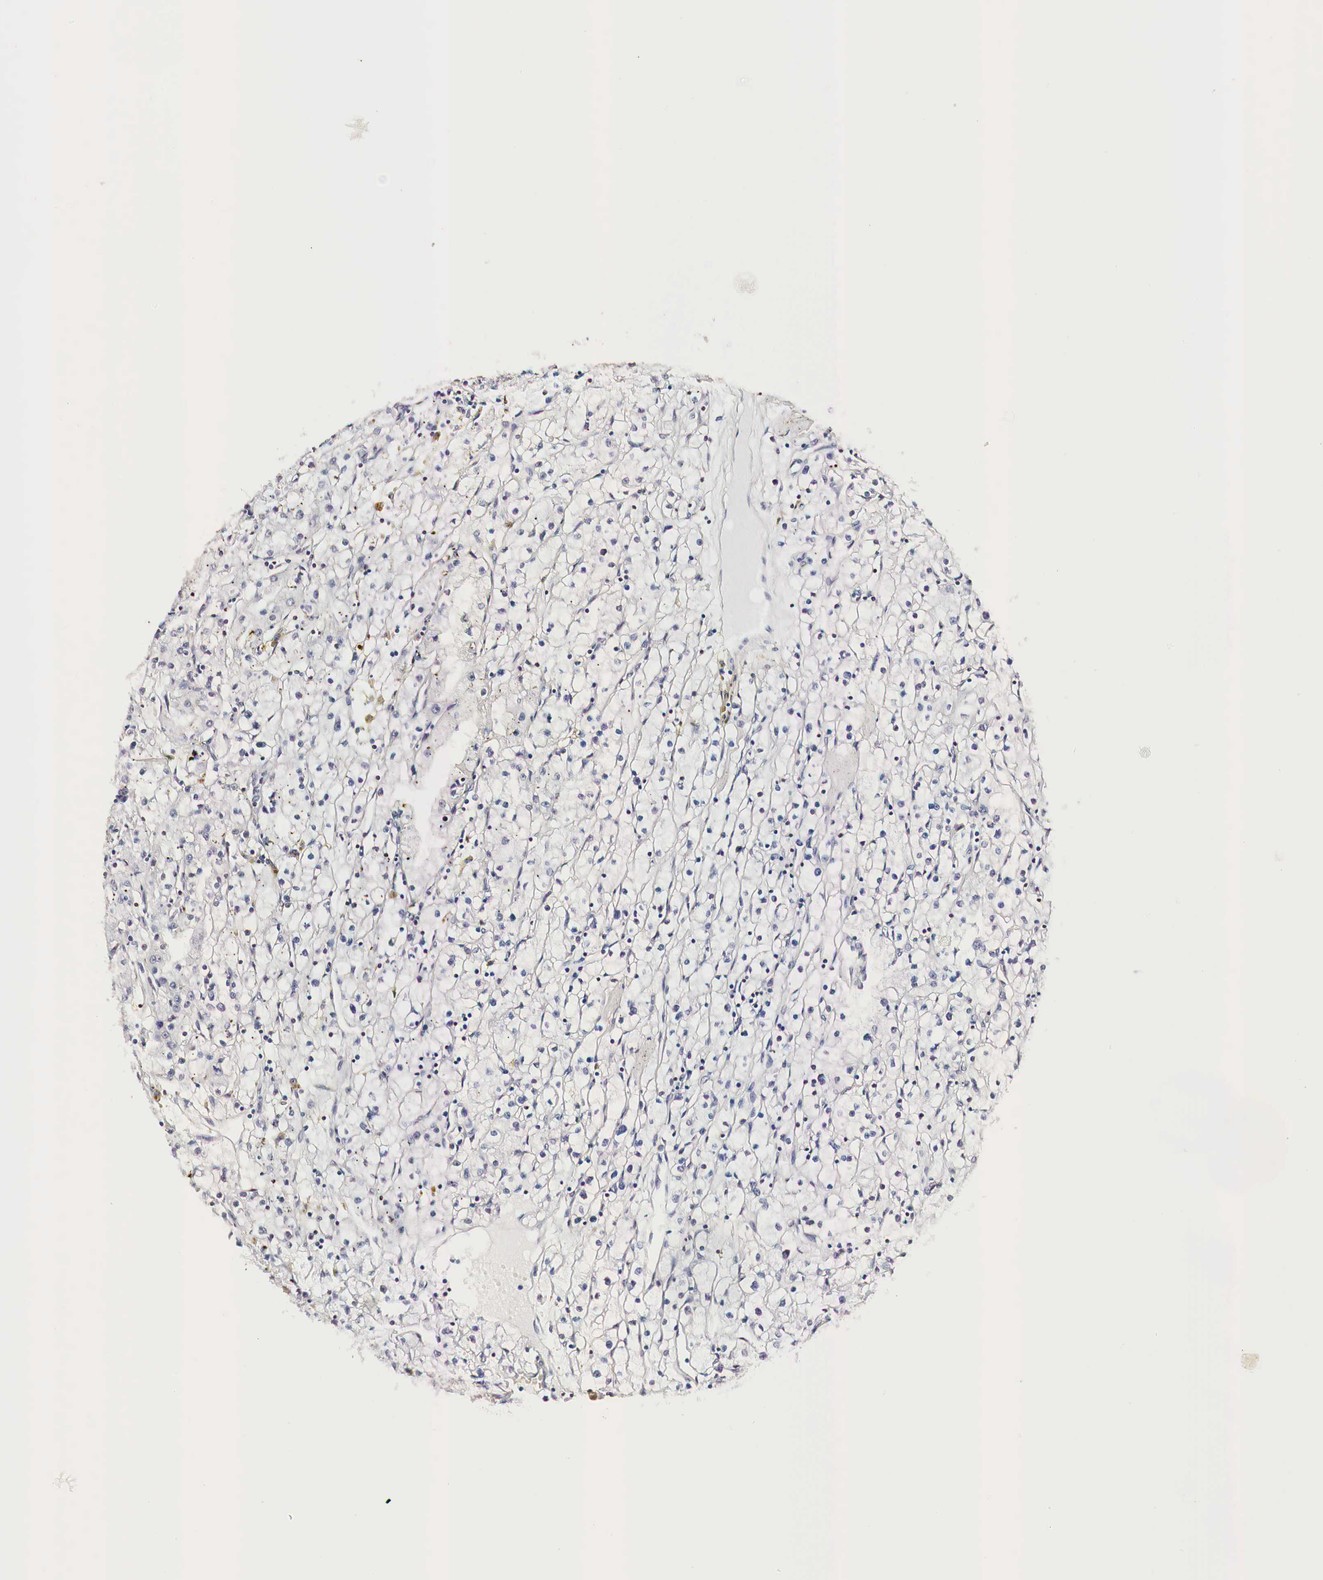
{"staining": {"intensity": "negative", "quantity": "none", "location": "none"}, "tissue": "renal cancer", "cell_type": "Tumor cells", "image_type": "cancer", "snomed": [{"axis": "morphology", "description": "Adenocarcinoma, NOS"}, {"axis": "topography", "description": "Kidney"}], "caption": "Adenocarcinoma (renal) was stained to show a protein in brown. There is no significant positivity in tumor cells.", "gene": "CKAP4", "patient": {"sex": "male", "age": 56}}